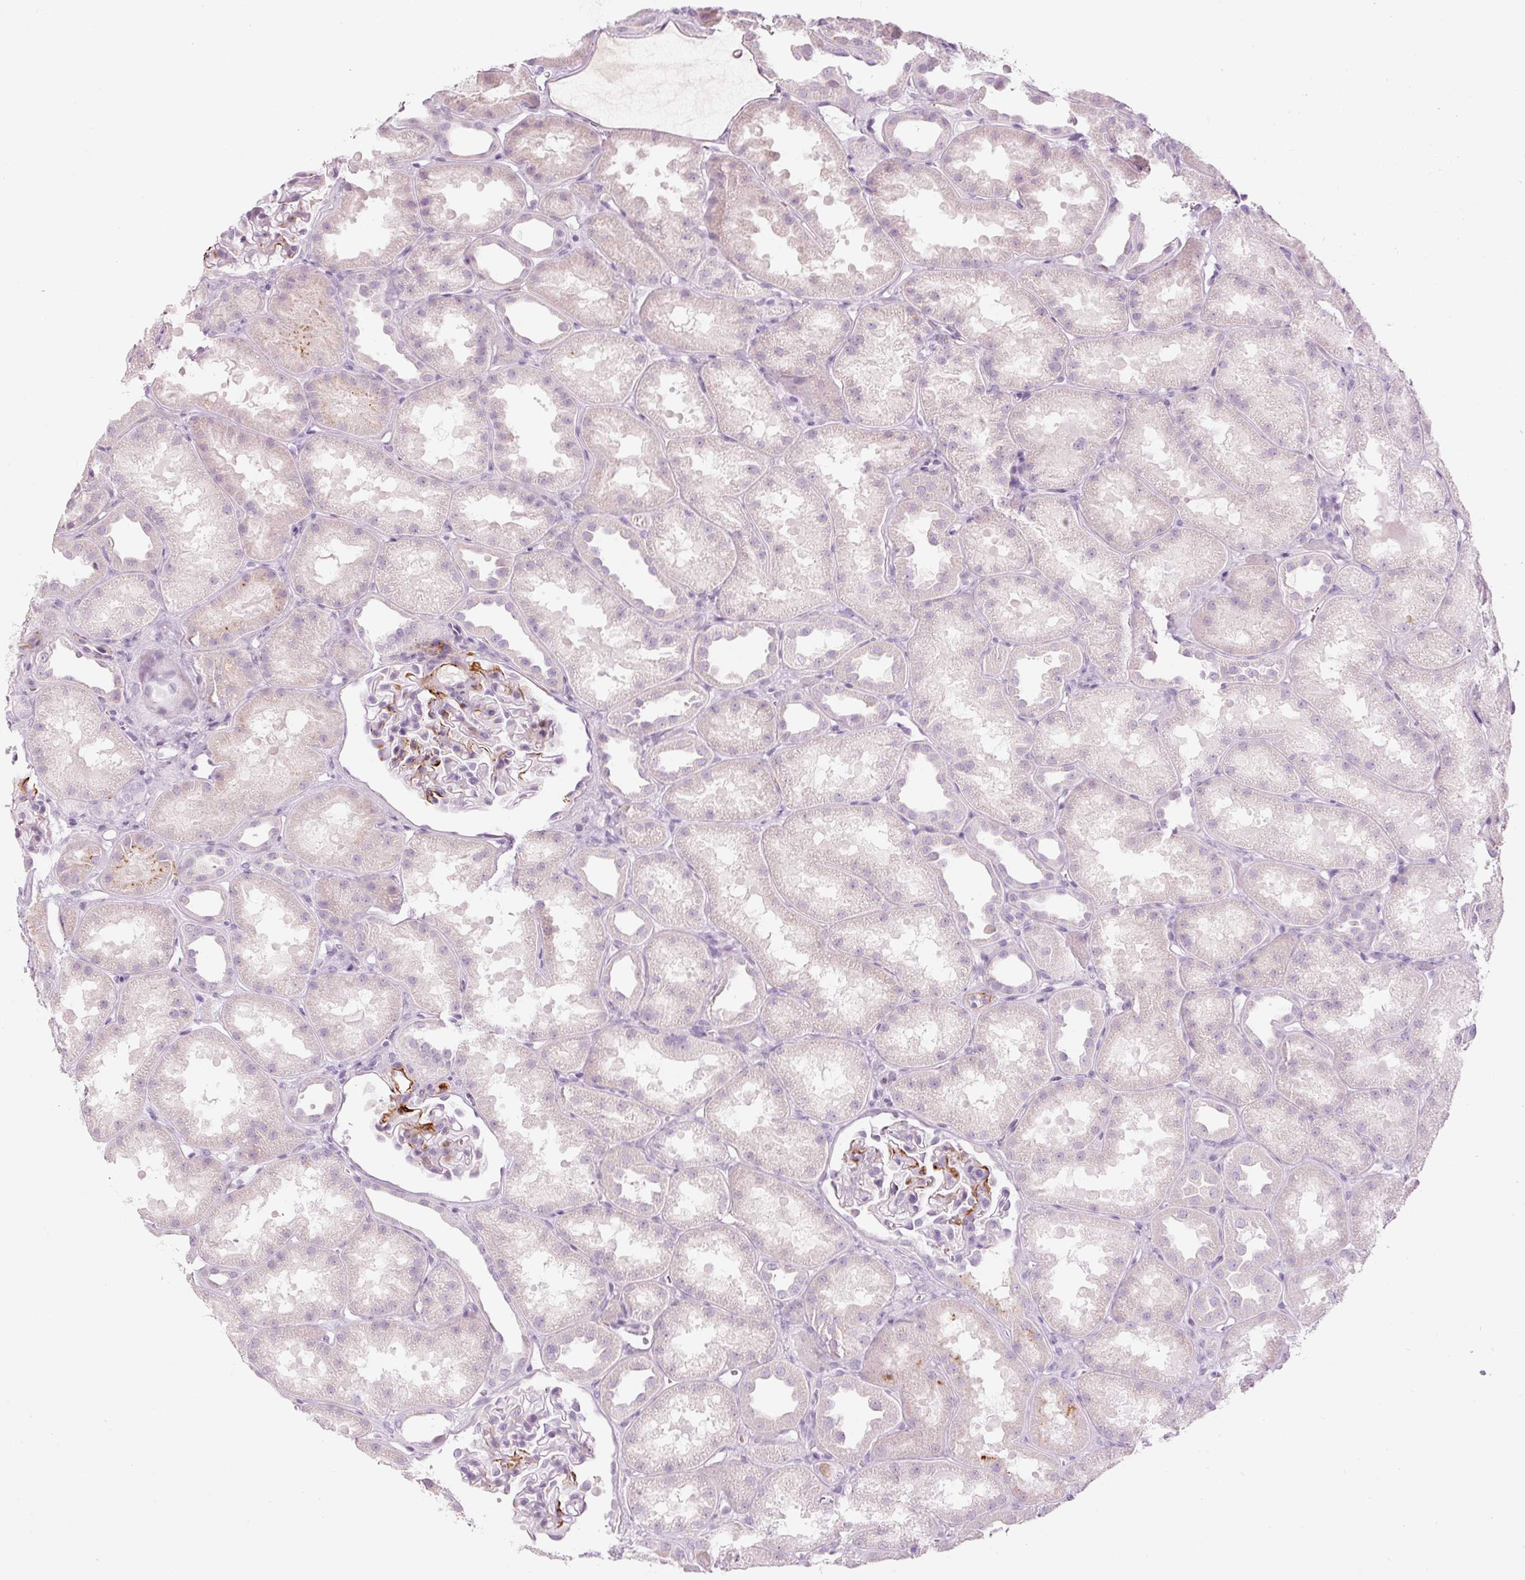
{"staining": {"intensity": "negative", "quantity": "none", "location": "none"}, "tissue": "kidney", "cell_type": "Cells in glomeruli", "image_type": "normal", "snomed": [{"axis": "morphology", "description": "Normal tissue, NOS"}, {"axis": "topography", "description": "Kidney"}], "caption": "Immunohistochemical staining of normal kidney reveals no significant expression in cells in glomeruli. Brightfield microscopy of immunohistochemistry stained with DAB (3,3'-diaminobenzidine) (brown) and hematoxylin (blue), captured at high magnification.", "gene": "LECT2", "patient": {"sex": "male", "age": 61}}